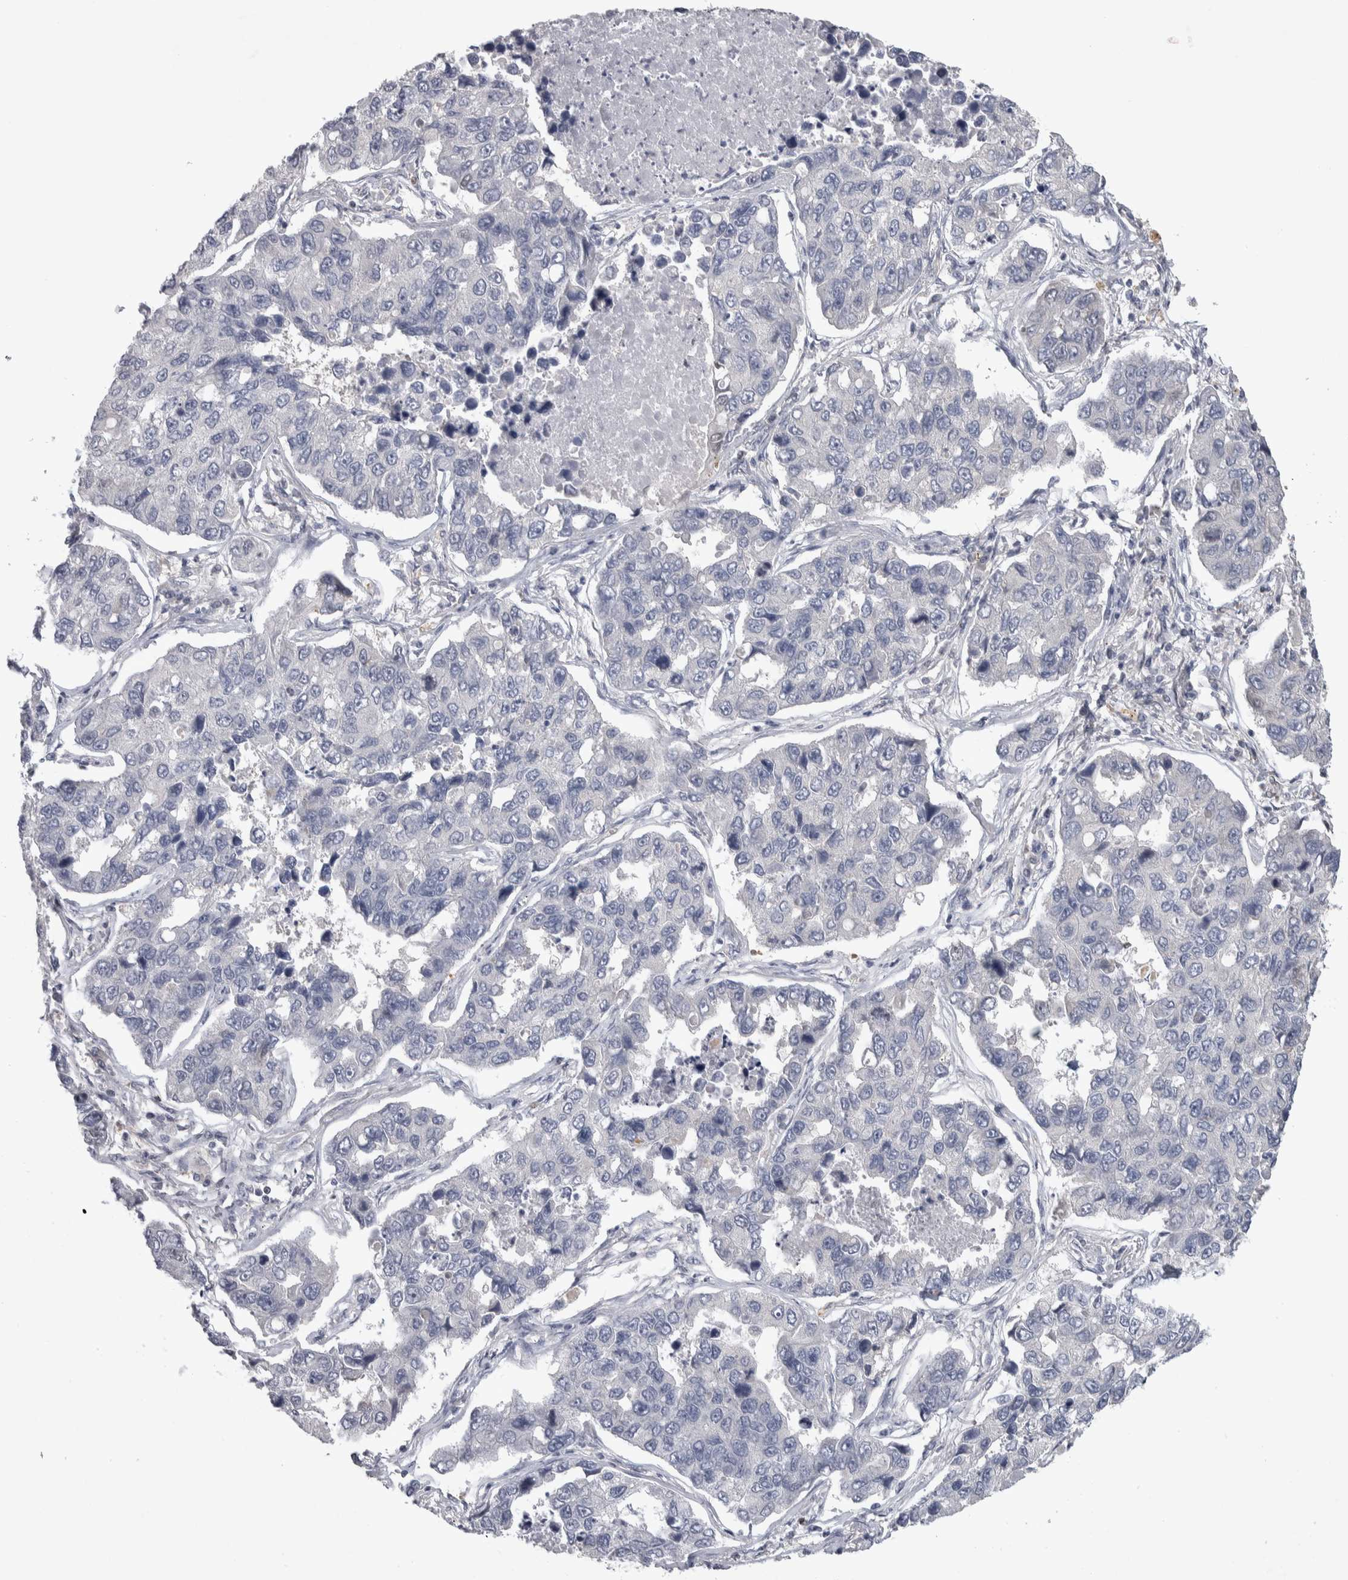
{"staining": {"intensity": "negative", "quantity": "none", "location": "none"}, "tissue": "lung cancer", "cell_type": "Tumor cells", "image_type": "cancer", "snomed": [{"axis": "morphology", "description": "Adenocarcinoma, NOS"}, {"axis": "topography", "description": "Lung"}], "caption": "Protein analysis of adenocarcinoma (lung) reveals no significant staining in tumor cells. Brightfield microscopy of immunohistochemistry stained with DAB (3,3'-diaminobenzidine) (brown) and hematoxylin (blue), captured at high magnification.", "gene": "NFKB2", "patient": {"sex": "male", "age": 64}}